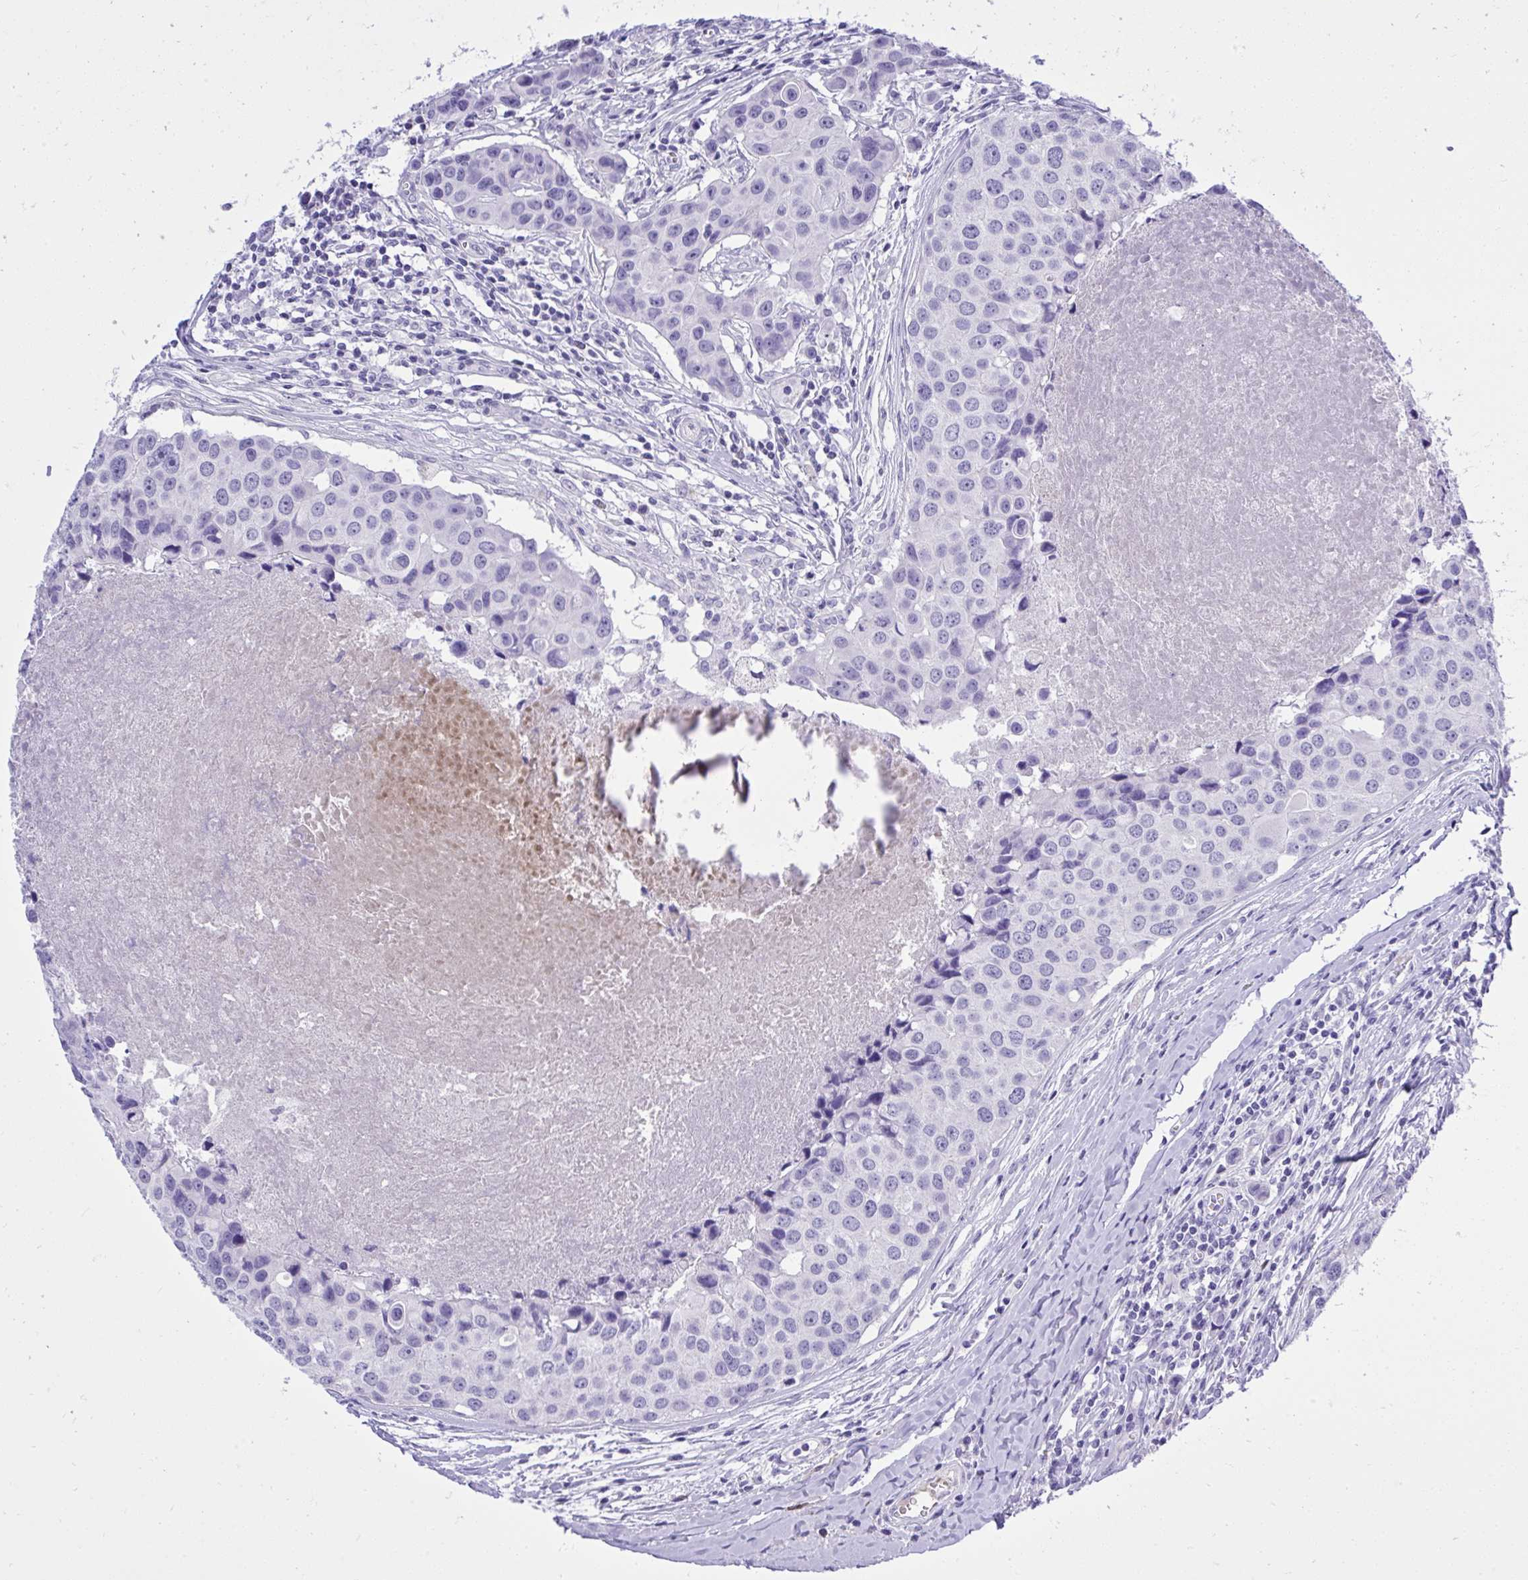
{"staining": {"intensity": "negative", "quantity": "none", "location": "none"}, "tissue": "breast cancer", "cell_type": "Tumor cells", "image_type": "cancer", "snomed": [{"axis": "morphology", "description": "Duct carcinoma"}, {"axis": "topography", "description": "Breast"}], "caption": "DAB (3,3'-diaminobenzidine) immunohistochemical staining of breast cancer (intraductal carcinoma) reveals no significant staining in tumor cells. (DAB (3,3'-diaminobenzidine) immunohistochemistry (IHC) with hematoxylin counter stain).", "gene": "ST6GALNAC3", "patient": {"sex": "female", "age": 24}}